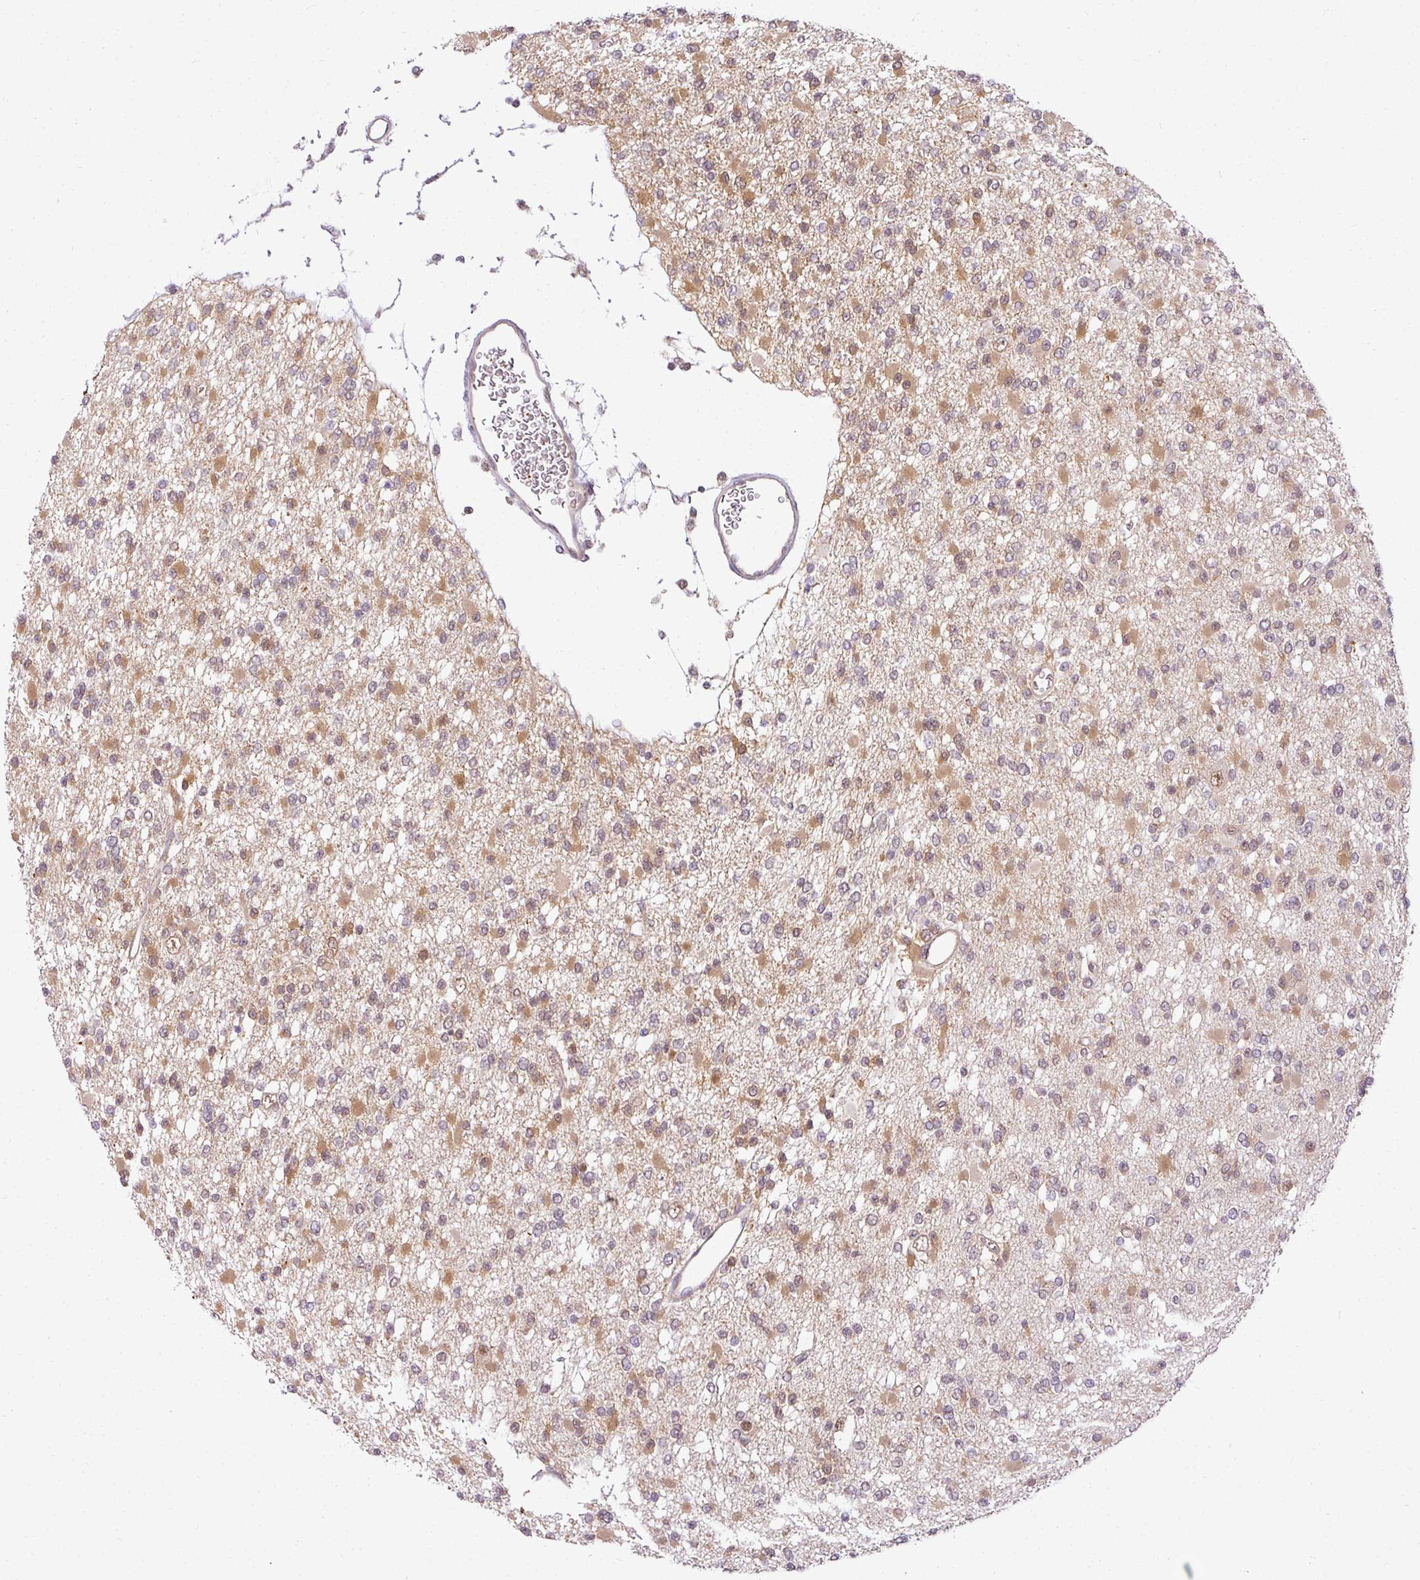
{"staining": {"intensity": "moderate", "quantity": "25%-75%", "location": "cytoplasmic/membranous"}, "tissue": "glioma", "cell_type": "Tumor cells", "image_type": "cancer", "snomed": [{"axis": "morphology", "description": "Glioma, malignant, Low grade"}, {"axis": "topography", "description": "Brain"}], "caption": "An image of human malignant low-grade glioma stained for a protein exhibits moderate cytoplasmic/membranous brown staining in tumor cells.", "gene": "C1orf226", "patient": {"sex": "female", "age": 22}}